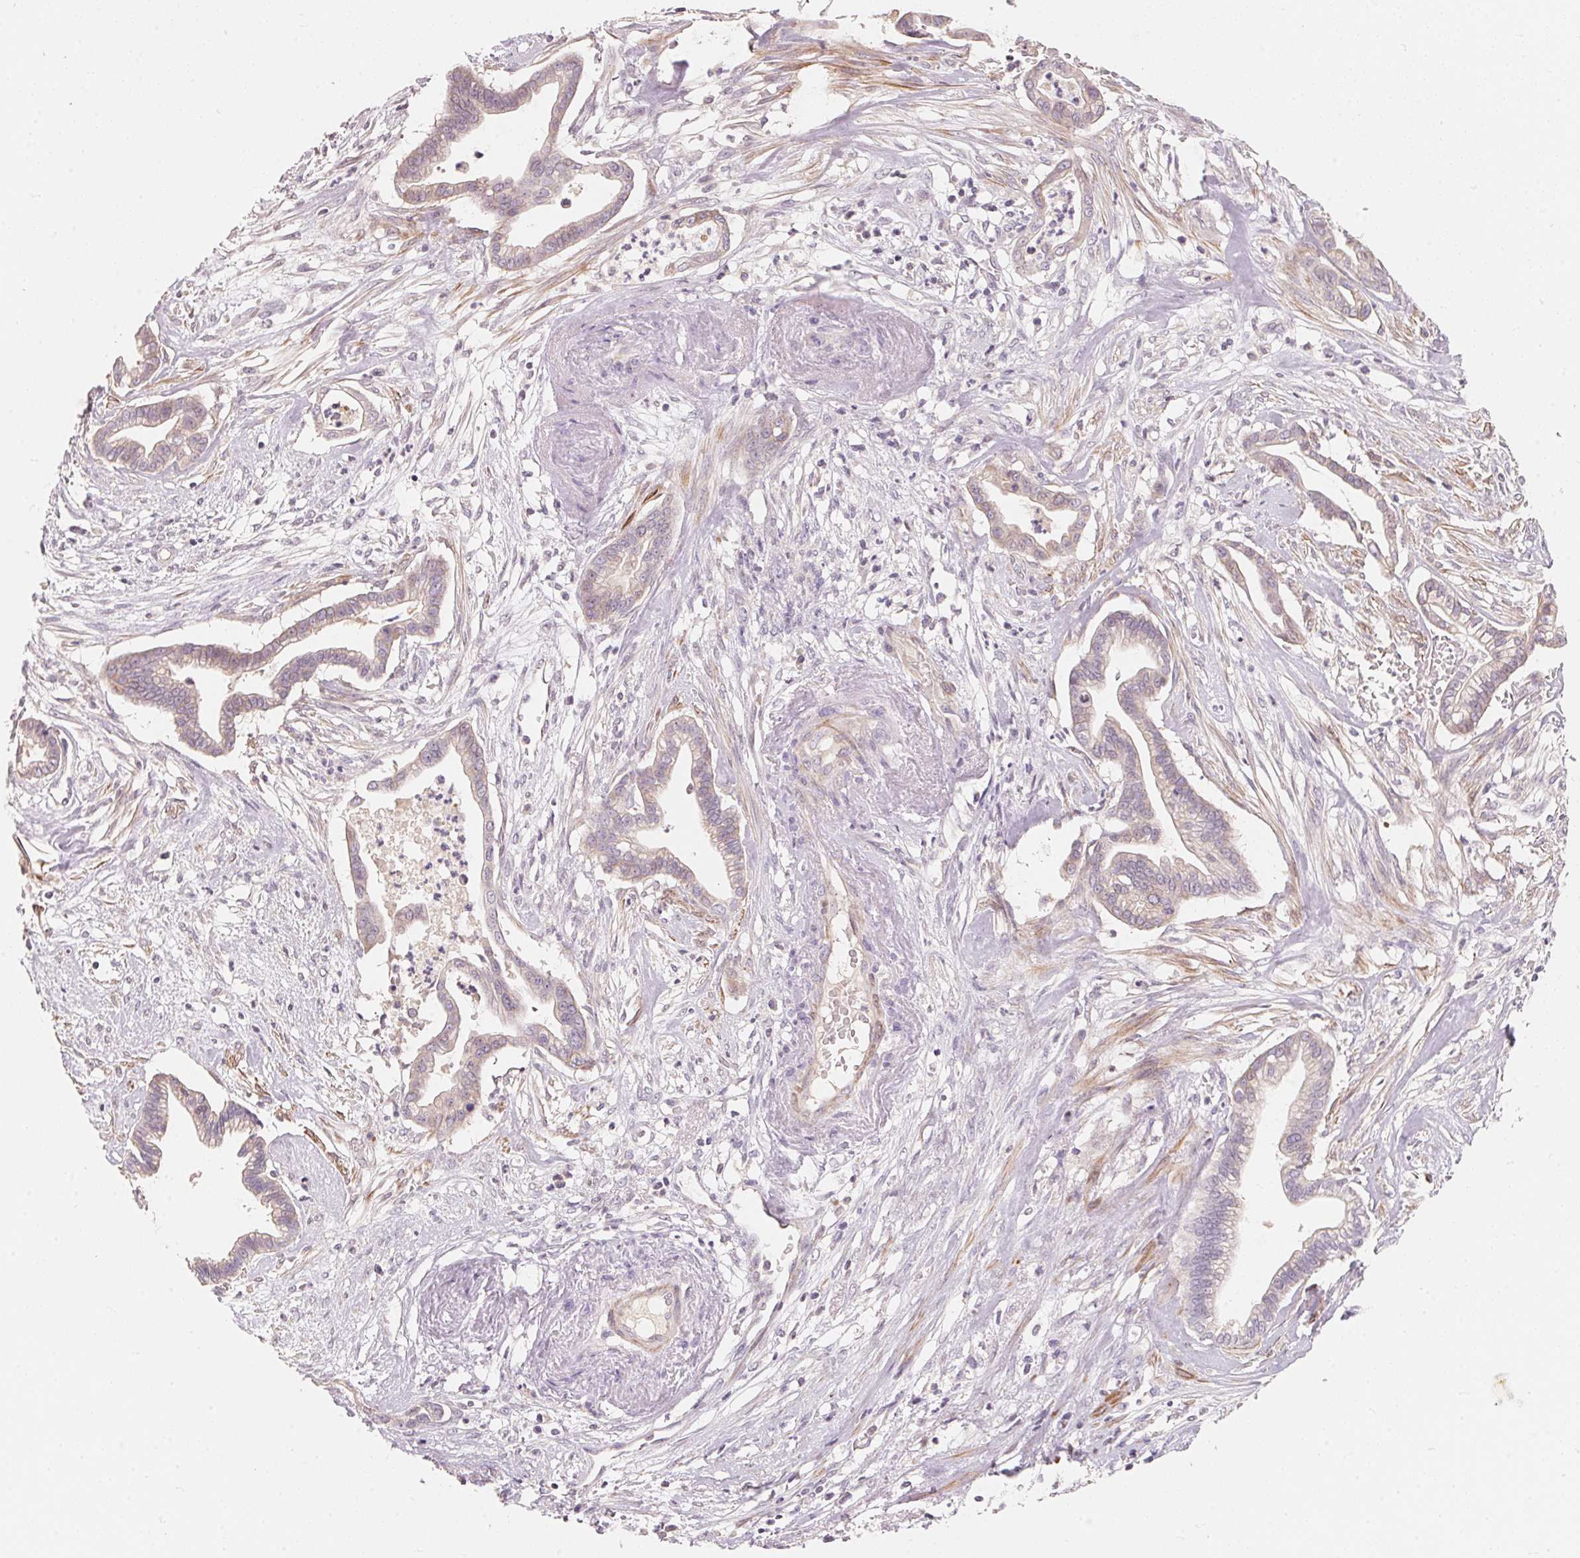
{"staining": {"intensity": "weak", "quantity": "<25%", "location": "cytoplasmic/membranous"}, "tissue": "cervical cancer", "cell_type": "Tumor cells", "image_type": "cancer", "snomed": [{"axis": "morphology", "description": "Adenocarcinoma, NOS"}, {"axis": "topography", "description": "Cervix"}], "caption": "Cervical cancer (adenocarcinoma) stained for a protein using immunohistochemistry displays no staining tumor cells.", "gene": "TP53AIP1", "patient": {"sex": "female", "age": 62}}